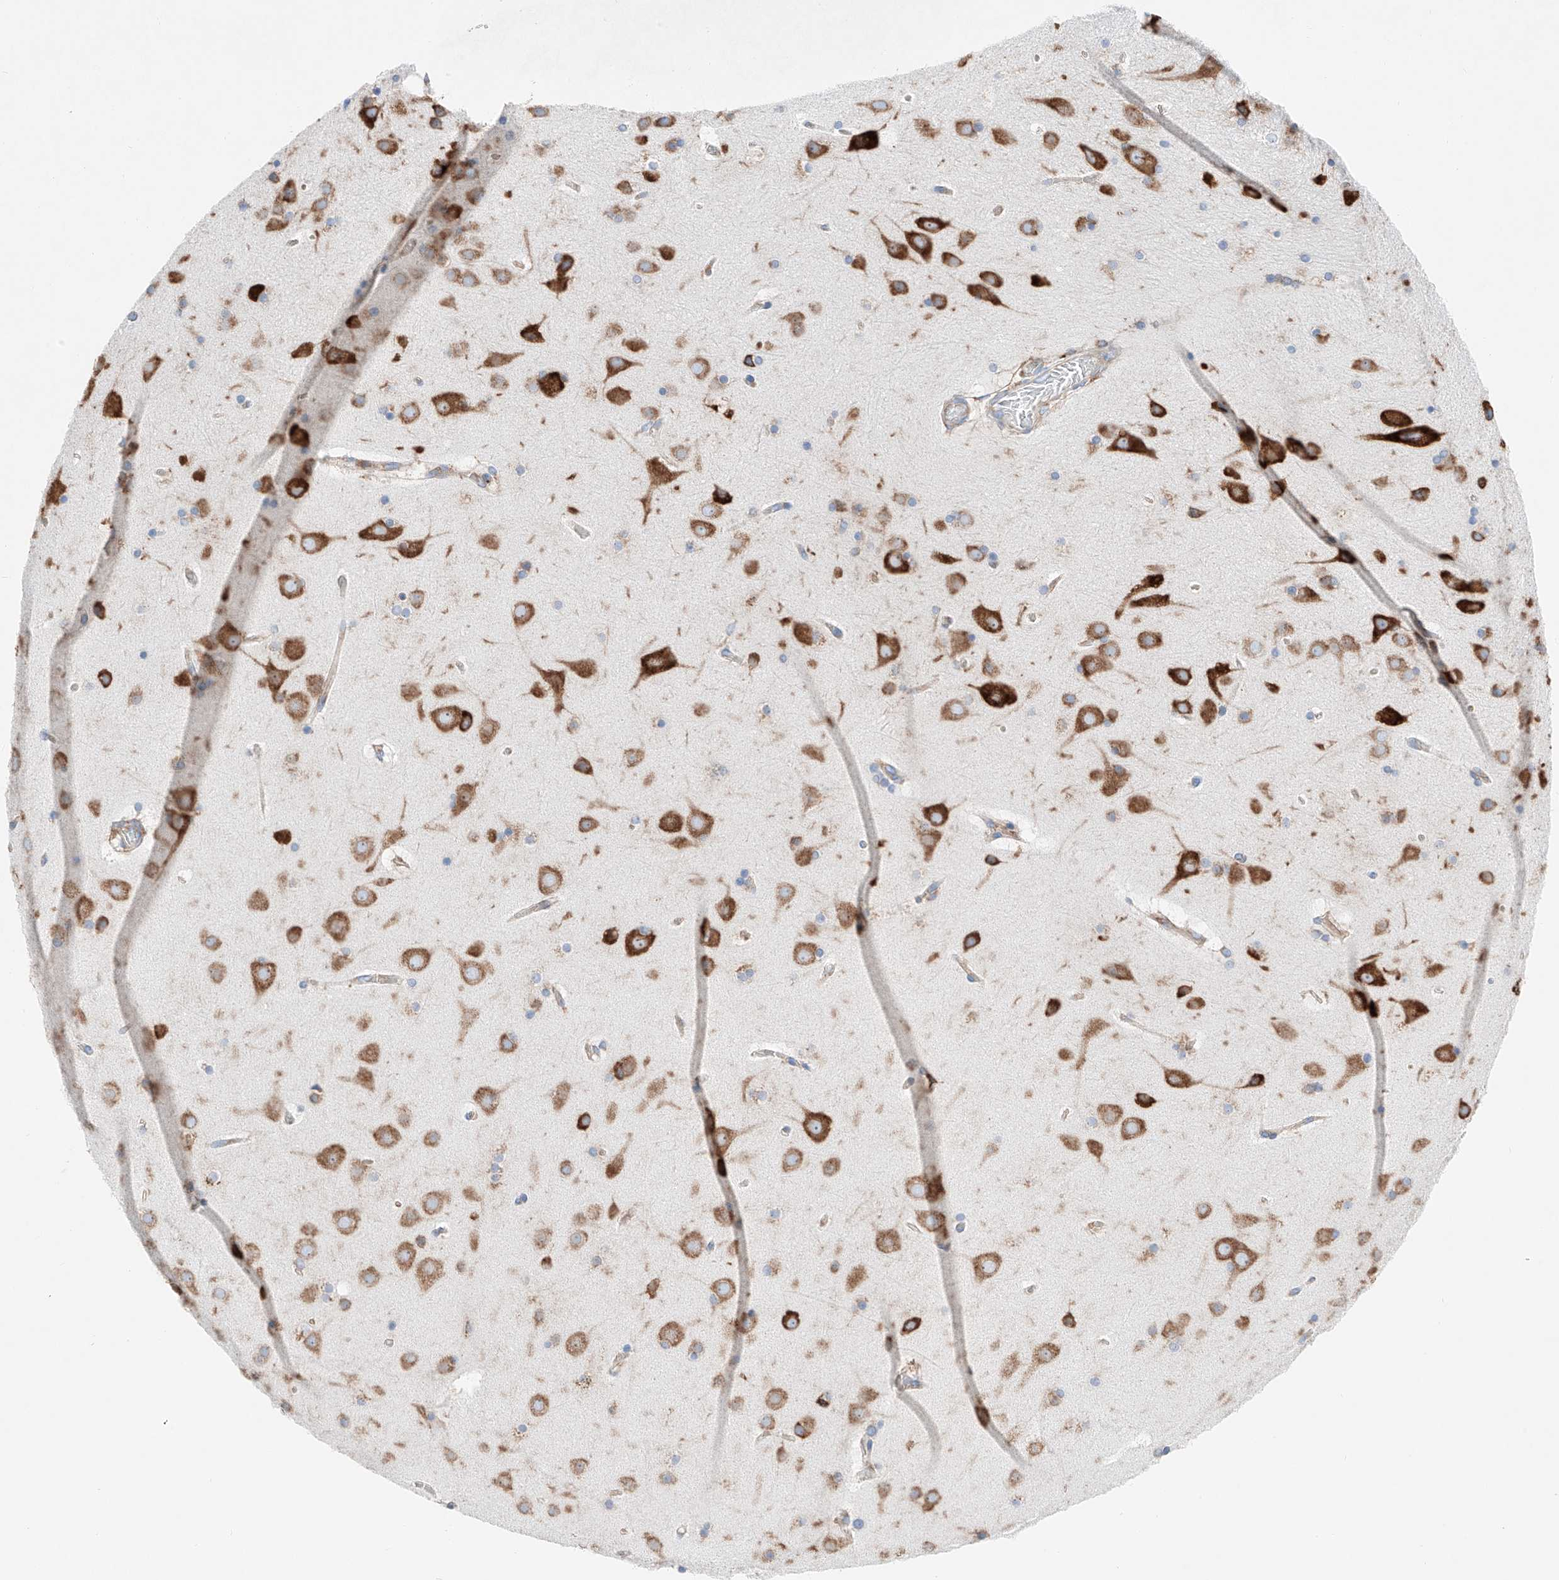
{"staining": {"intensity": "weak", "quantity": "25%-75%", "location": "cytoplasmic/membranous"}, "tissue": "cerebral cortex", "cell_type": "Endothelial cells", "image_type": "normal", "snomed": [{"axis": "morphology", "description": "Normal tissue, NOS"}, {"axis": "topography", "description": "Cerebral cortex"}], "caption": "Endothelial cells display low levels of weak cytoplasmic/membranous expression in about 25%-75% of cells in normal human cerebral cortex. (DAB (3,3'-diaminobenzidine) IHC with brightfield microscopy, high magnification).", "gene": "CRELD1", "patient": {"sex": "male", "age": 57}}